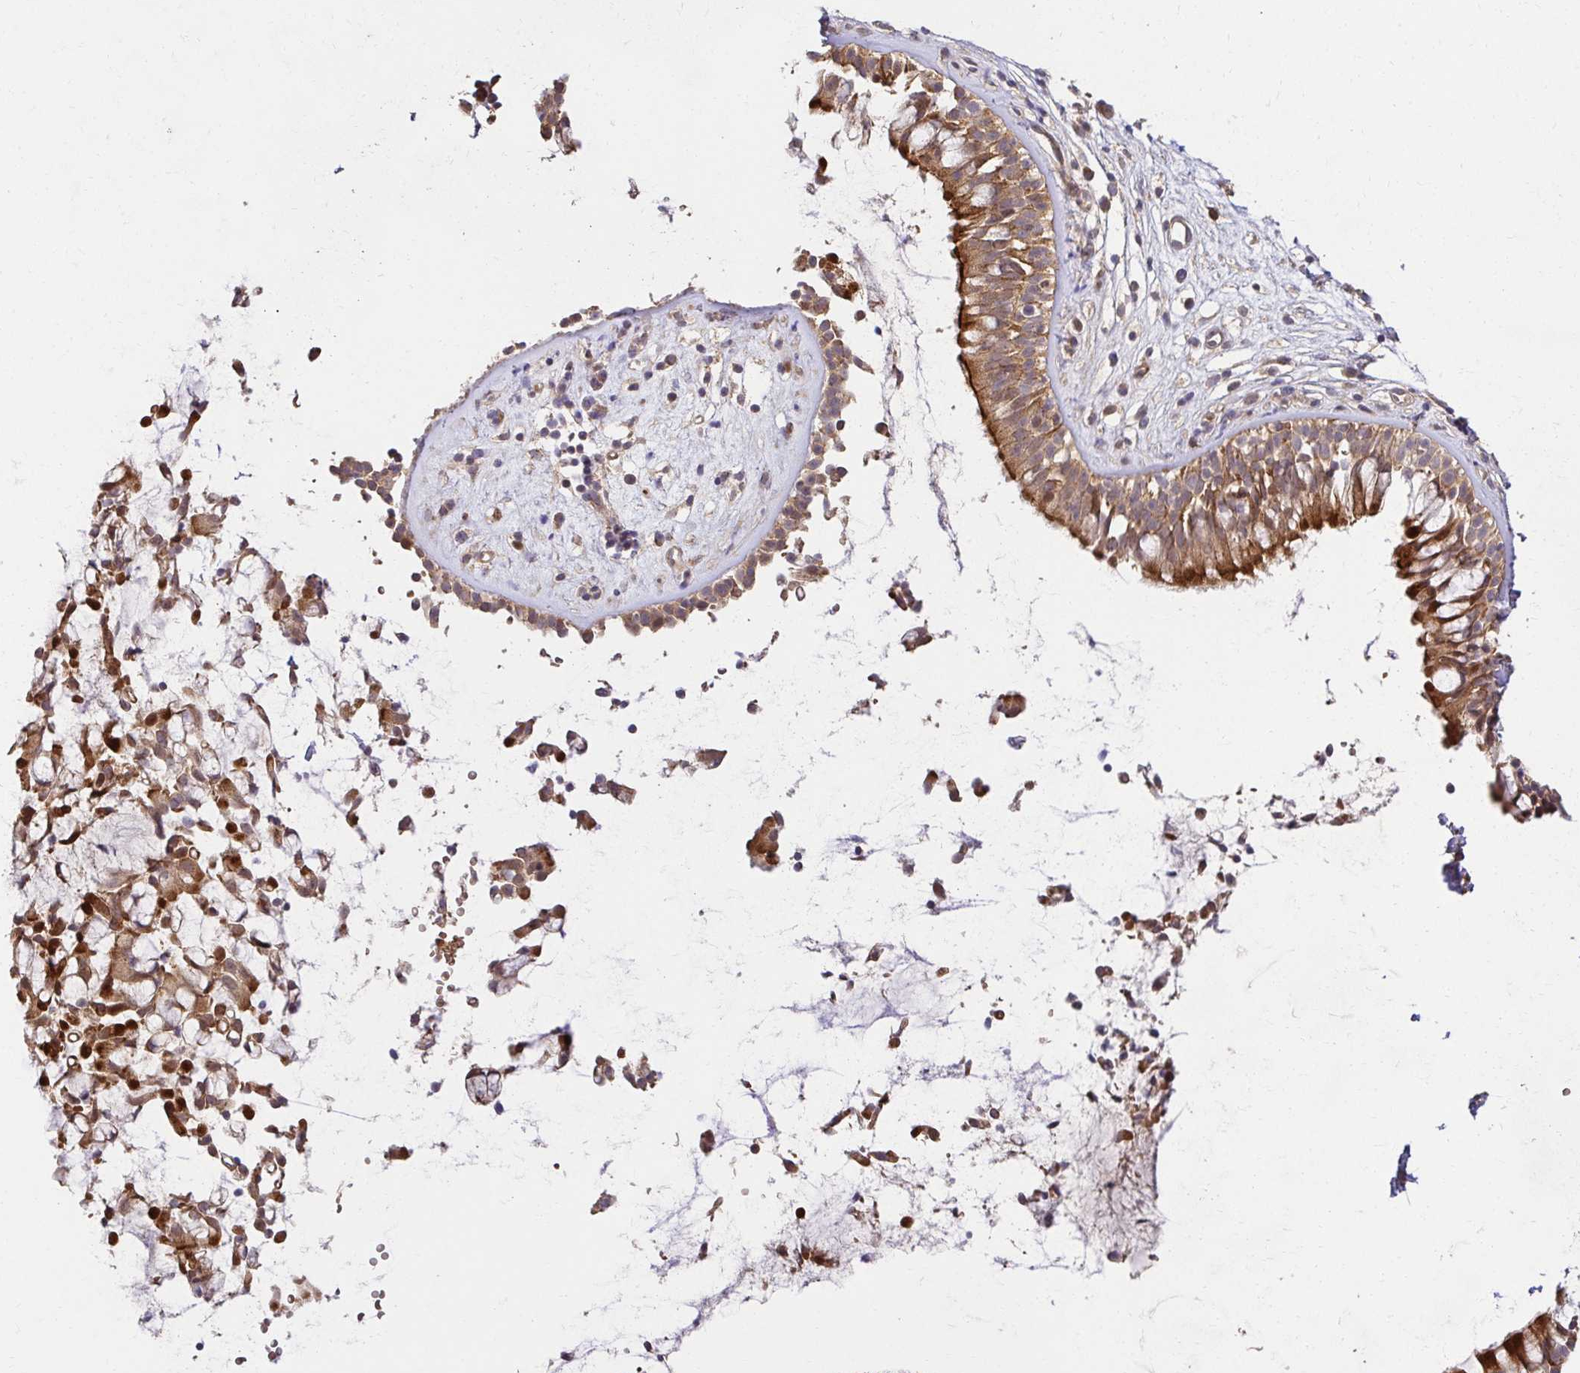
{"staining": {"intensity": "moderate", "quantity": ">75%", "location": "cytoplasmic/membranous"}, "tissue": "nasopharynx", "cell_type": "Respiratory epithelial cells", "image_type": "normal", "snomed": [{"axis": "morphology", "description": "Normal tissue, NOS"}, {"axis": "topography", "description": "Nasopharynx"}], "caption": "A histopathology image showing moderate cytoplasmic/membranous expression in approximately >75% of respiratory epithelial cells in unremarkable nasopharynx, as visualized by brown immunohistochemical staining.", "gene": "PSMA4", "patient": {"sex": "male", "age": 32}}